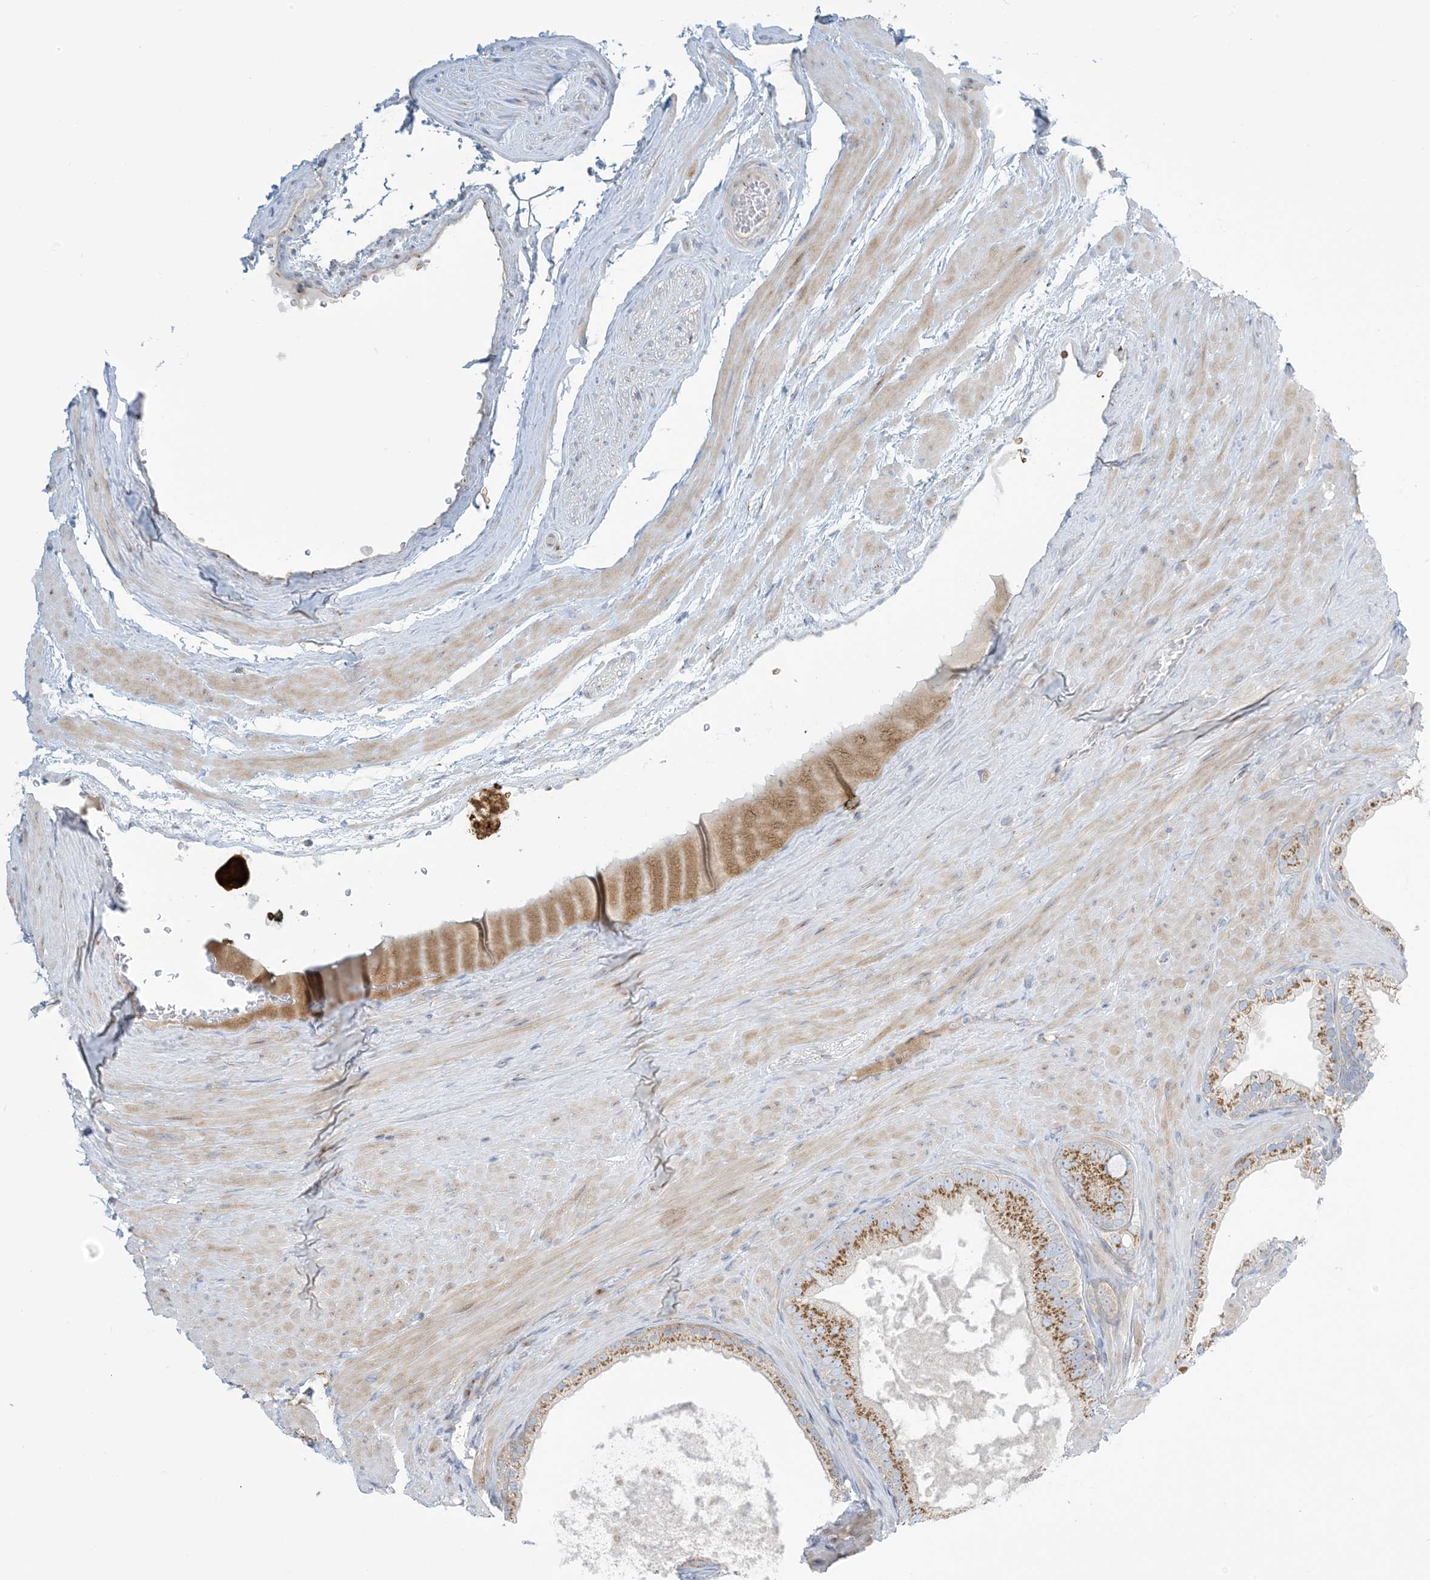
{"staining": {"intensity": "moderate", "quantity": ">75%", "location": "cytoplasmic/membranous"}, "tissue": "prostate cancer", "cell_type": "Tumor cells", "image_type": "cancer", "snomed": [{"axis": "morphology", "description": "Adenocarcinoma, Low grade"}, {"axis": "topography", "description": "Prostate"}], "caption": "This is a photomicrograph of immunohistochemistry (IHC) staining of prostate low-grade adenocarcinoma, which shows moderate staining in the cytoplasmic/membranous of tumor cells.", "gene": "AFTPH", "patient": {"sex": "male", "age": 63}}